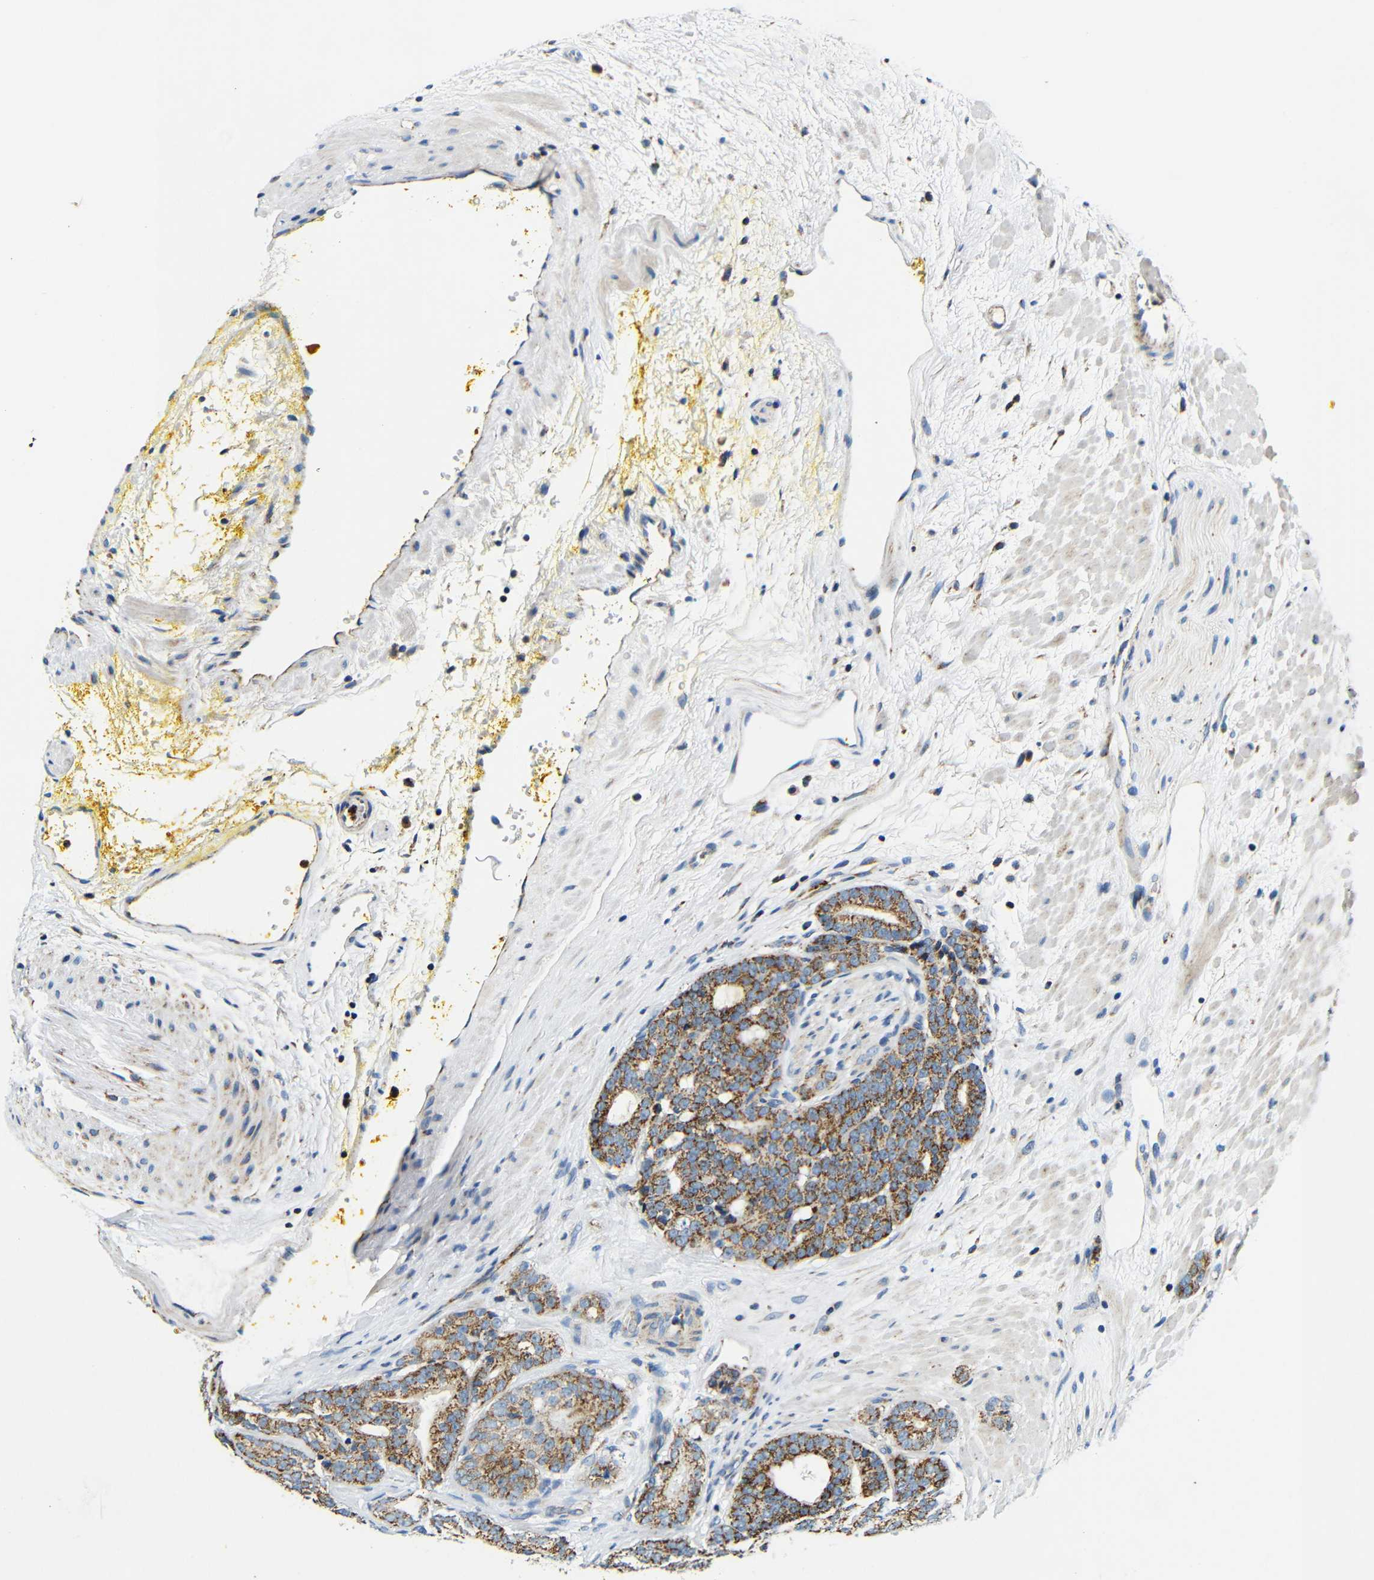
{"staining": {"intensity": "strong", "quantity": ">75%", "location": "cytoplasmic/membranous"}, "tissue": "prostate cancer", "cell_type": "Tumor cells", "image_type": "cancer", "snomed": [{"axis": "morphology", "description": "Adenocarcinoma, Medium grade"}, {"axis": "topography", "description": "Prostate"}], "caption": "An immunohistochemistry micrograph of tumor tissue is shown. Protein staining in brown shows strong cytoplasmic/membranous positivity in prostate cancer (adenocarcinoma (medium-grade)) within tumor cells. Ihc stains the protein in brown and the nuclei are stained blue.", "gene": "GALNT18", "patient": {"sex": "male", "age": 72}}